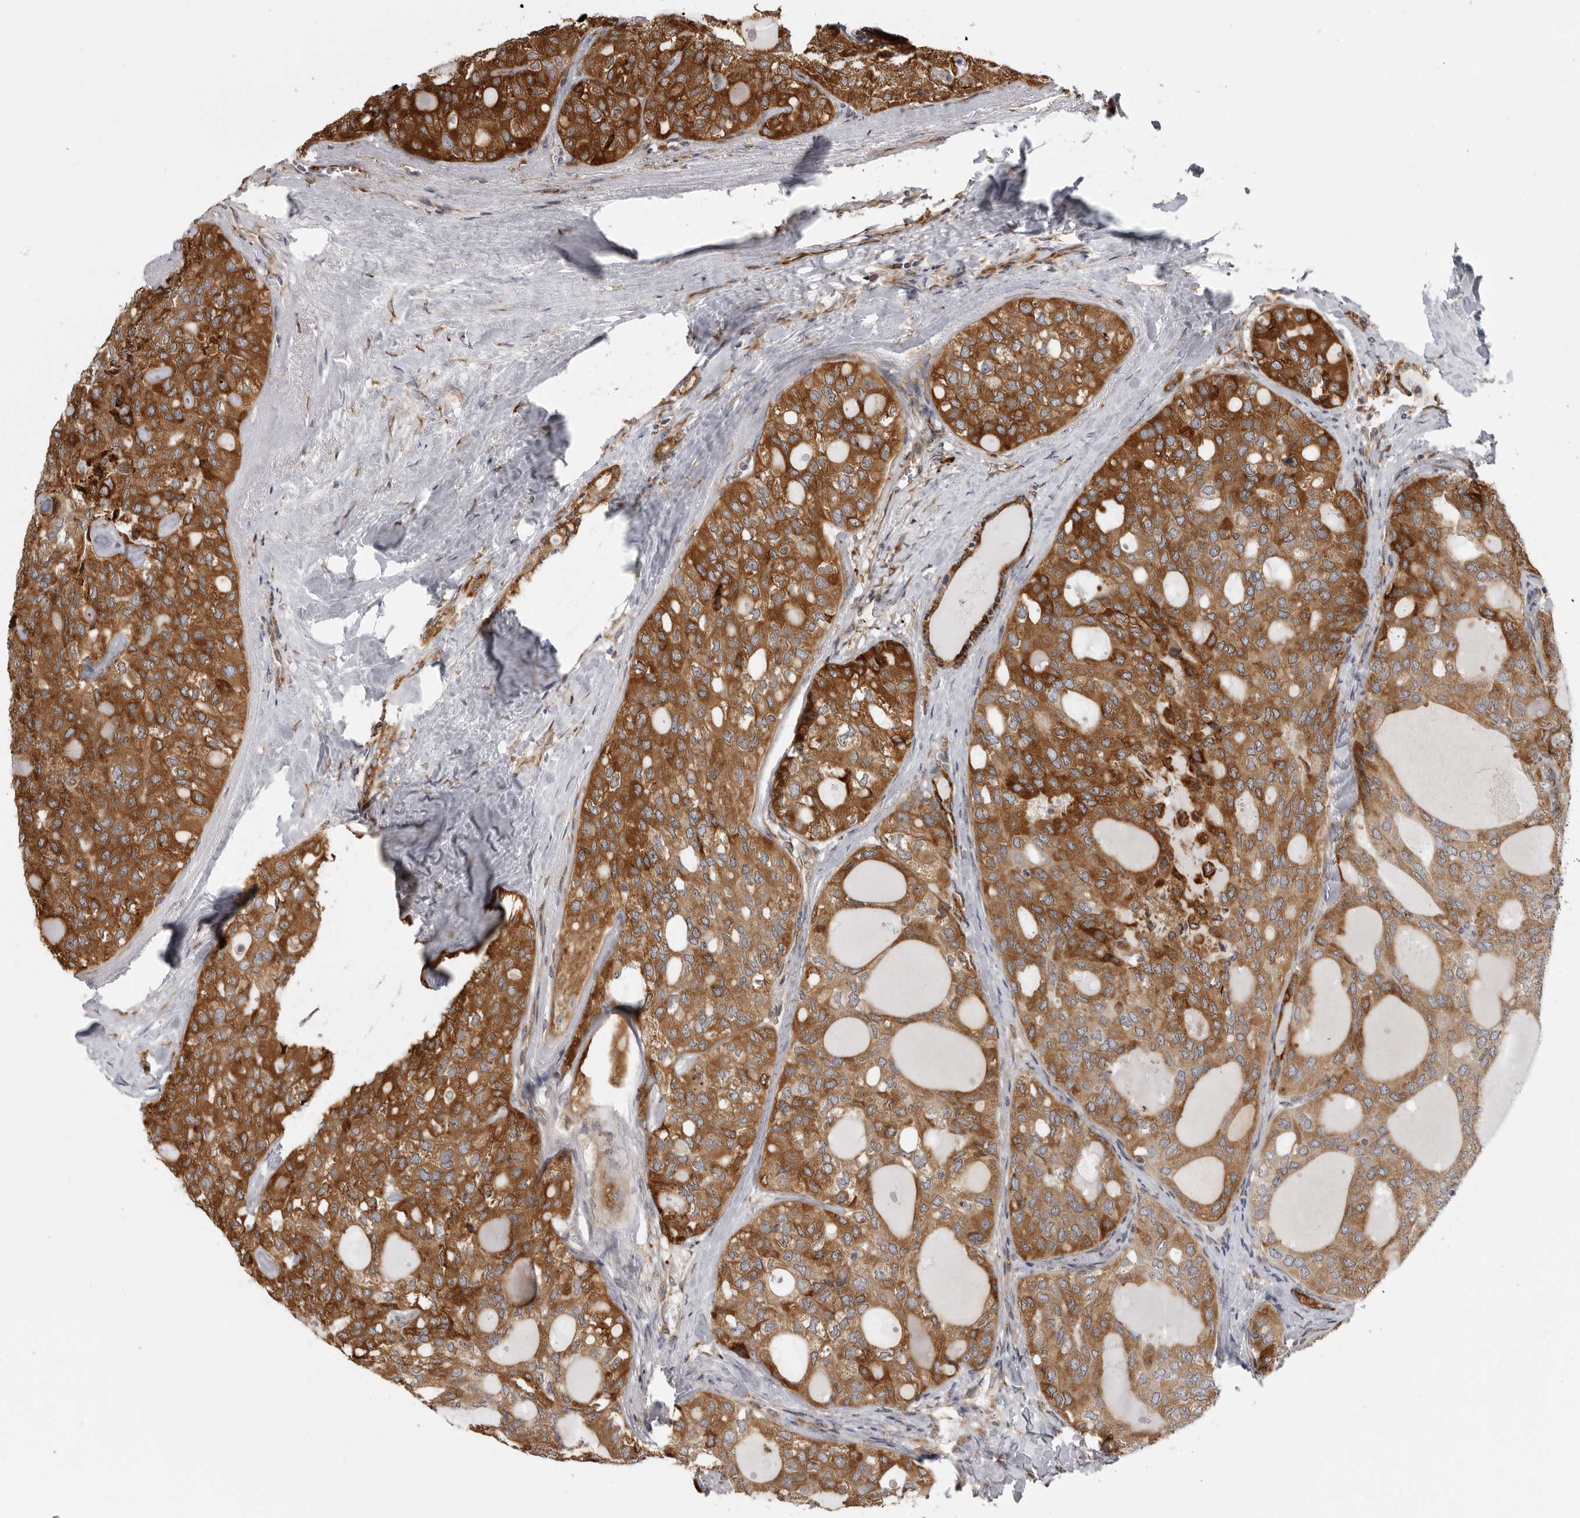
{"staining": {"intensity": "strong", "quantity": ">75%", "location": "cytoplasmic/membranous"}, "tissue": "thyroid cancer", "cell_type": "Tumor cells", "image_type": "cancer", "snomed": [{"axis": "morphology", "description": "Follicular adenoma carcinoma, NOS"}, {"axis": "topography", "description": "Thyroid gland"}], "caption": "Follicular adenoma carcinoma (thyroid) stained with a brown dye reveals strong cytoplasmic/membranous positive expression in approximately >75% of tumor cells.", "gene": "ALPK2", "patient": {"sex": "male", "age": 75}}